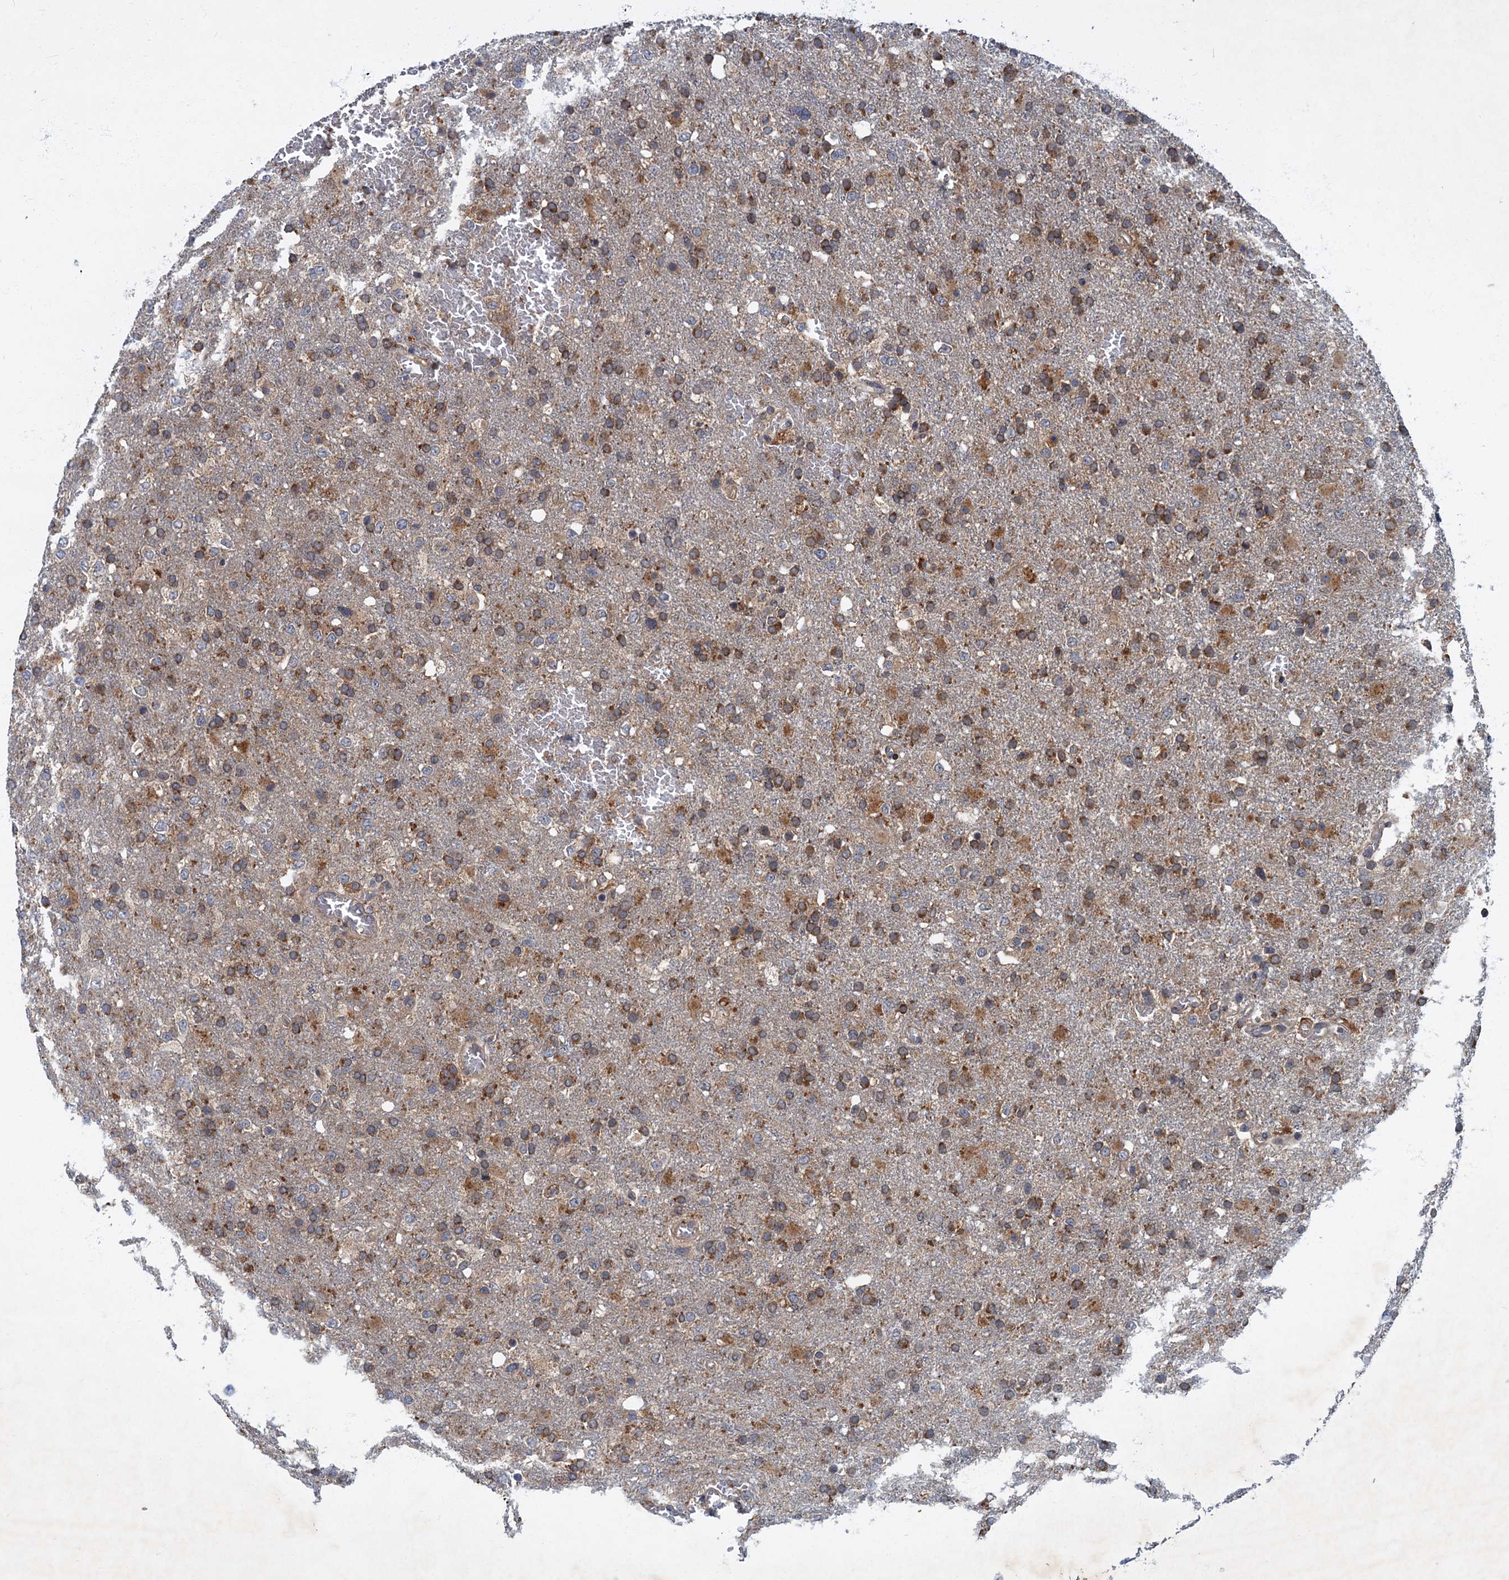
{"staining": {"intensity": "moderate", "quantity": ">75%", "location": "cytoplasmic/membranous"}, "tissue": "glioma", "cell_type": "Tumor cells", "image_type": "cancer", "snomed": [{"axis": "morphology", "description": "Glioma, malignant, High grade"}, {"axis": "topography", "description": "Brain"}], "caption": "Glioma tissue demonstrates moderate cytoplasmic/membranous expression in approximately >75% of tumor cells, visualized by immunohistochemistry. (DAB (3,3'-diaminobenzidine) IHC with brightfield microscopy, high magnification).", "gene": "SLC11A2", "patient": {"sex": "female", "age": 74}}